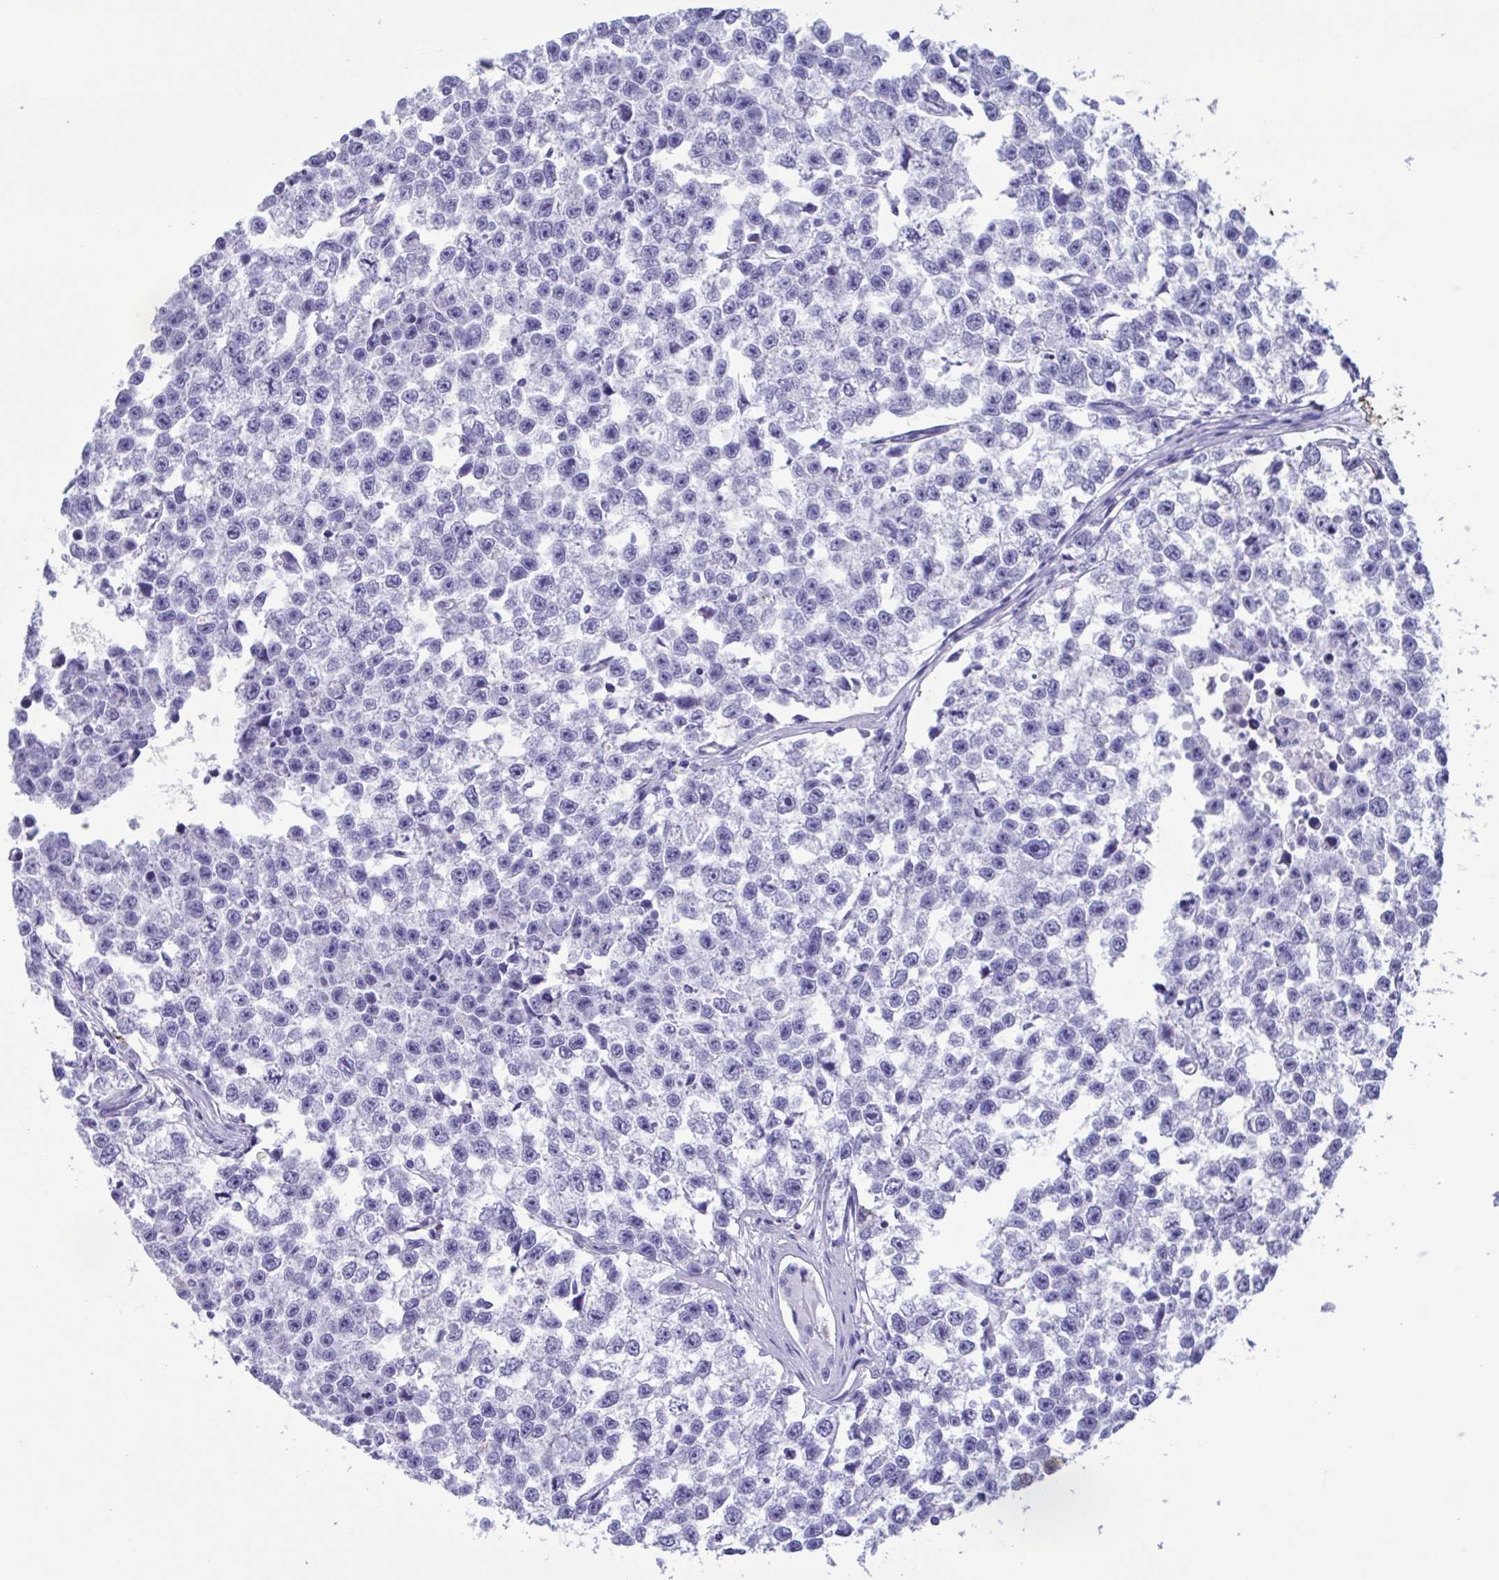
{"staining": {"intensity": "negative", "quantity": "none", "location": "none"}, "tissue": "testis cancer", "cell_type": "Tumor cells", "image_type": "cancer", "snomed": [{"axis": "morphology", "description": "Seminoma, NOS"}, {"axis": "topography", "description": "Testis"}], "caption": "Testis cancer stained for a protein using IHC displays no expression tumor cells.", "gene": "TSPY2", "patient": {"sex": "male", "age": 26}}